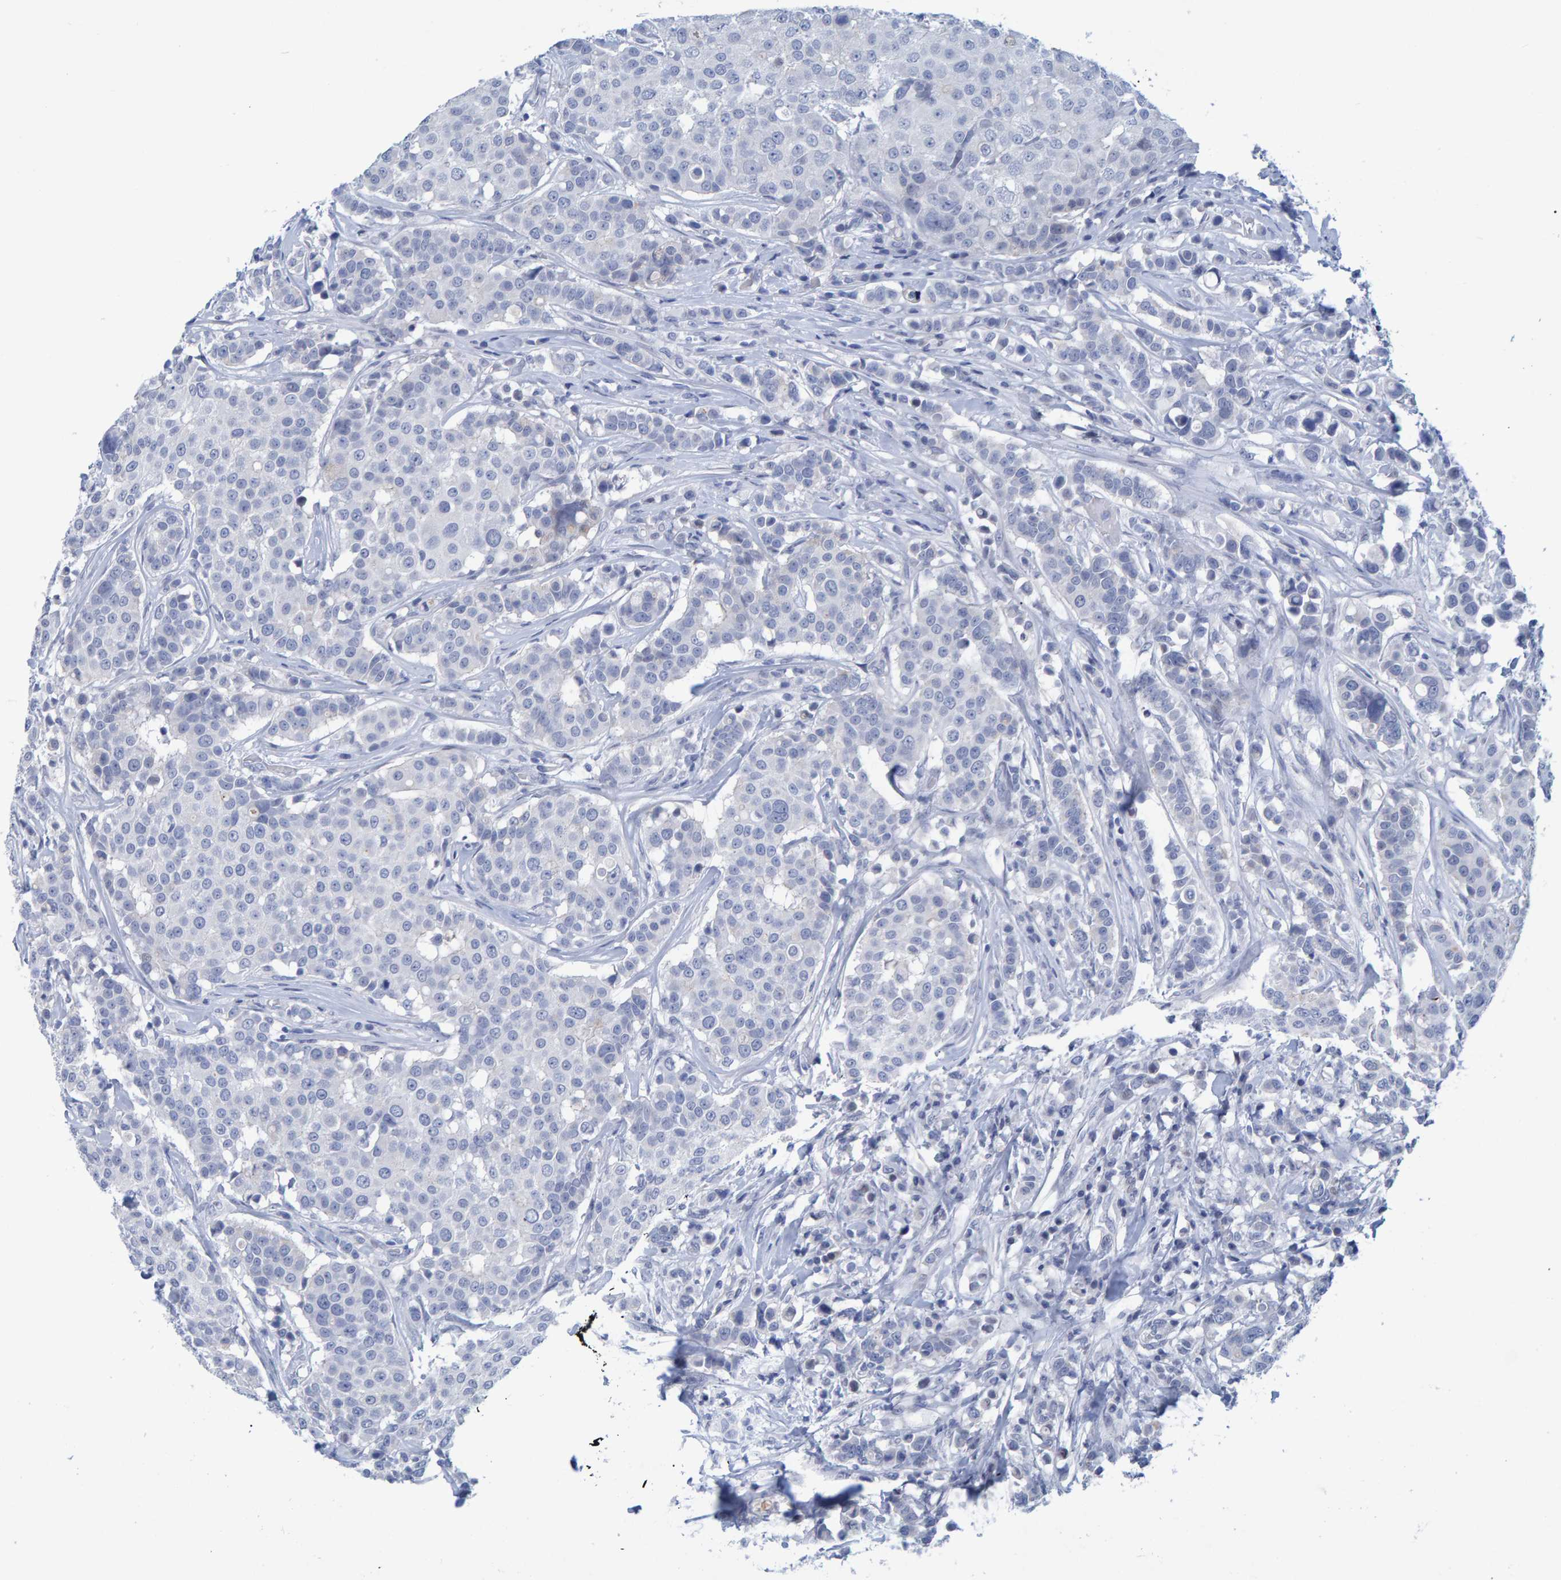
{"staining": {"intensity": "negative", "quantity": "none", "location": "none"}, "tissue": "breast cancer", "cell_type": "Tumor cells", "image_type": "cancer", "snomed": [{"axis": "morphology", "description": "Duct carcinoma"}, {"axis": "topography", "description": "Breast"}], "caption": "Immunohistochemistry photomicrograph of neoplastic tissue: breast cancer stained with DAB (3,3'-diaminobenzidine) displays no significant protein expression in tumor cells. (DAB immunohistochemistry (IHC), high magnification).", "gene": "PROCA1", "patient": {"sex": "female", "age": 27}}